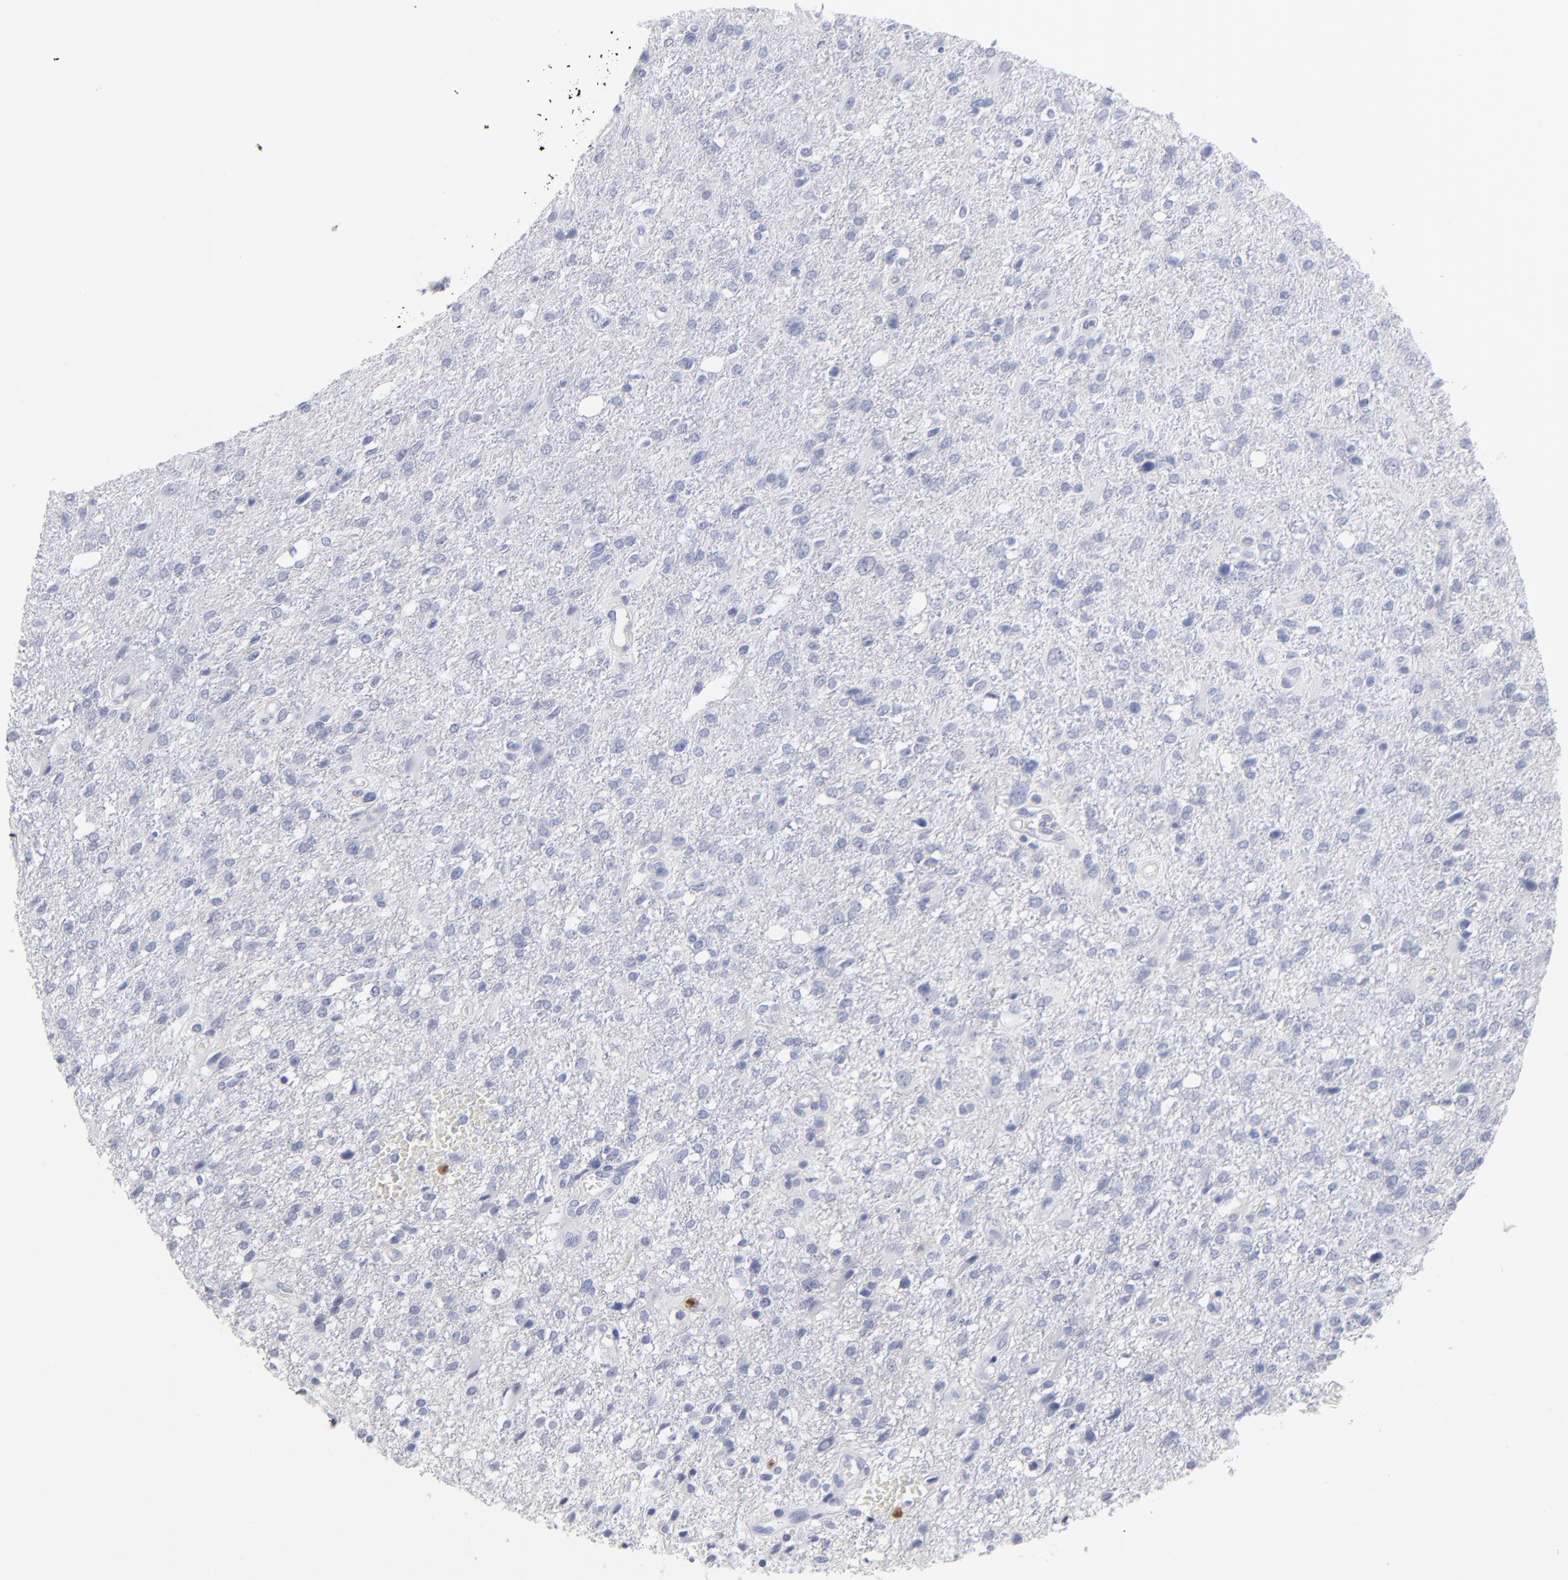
{"staining": {"intensity": "negative", "quantity": "none", "location": "none"}, "tissue": "glioma", "cell_type": "Tumor cells", "image_type": "cancer", "snomed": [{"axis": "morphology", "description": "Glioma, malignant, High grade"}, {"axis": "topography", "description": "Cerebral cortex"}], "caption": "Immunohistochemistry photomicrograph of neoplastic tissue: human glioma stained with DAB (3,3'-diaminobenzidine) displays no significant protein staining in tumor cells.", "gene": "ARG1", "patient": {"sex": "male", "age": 76}}